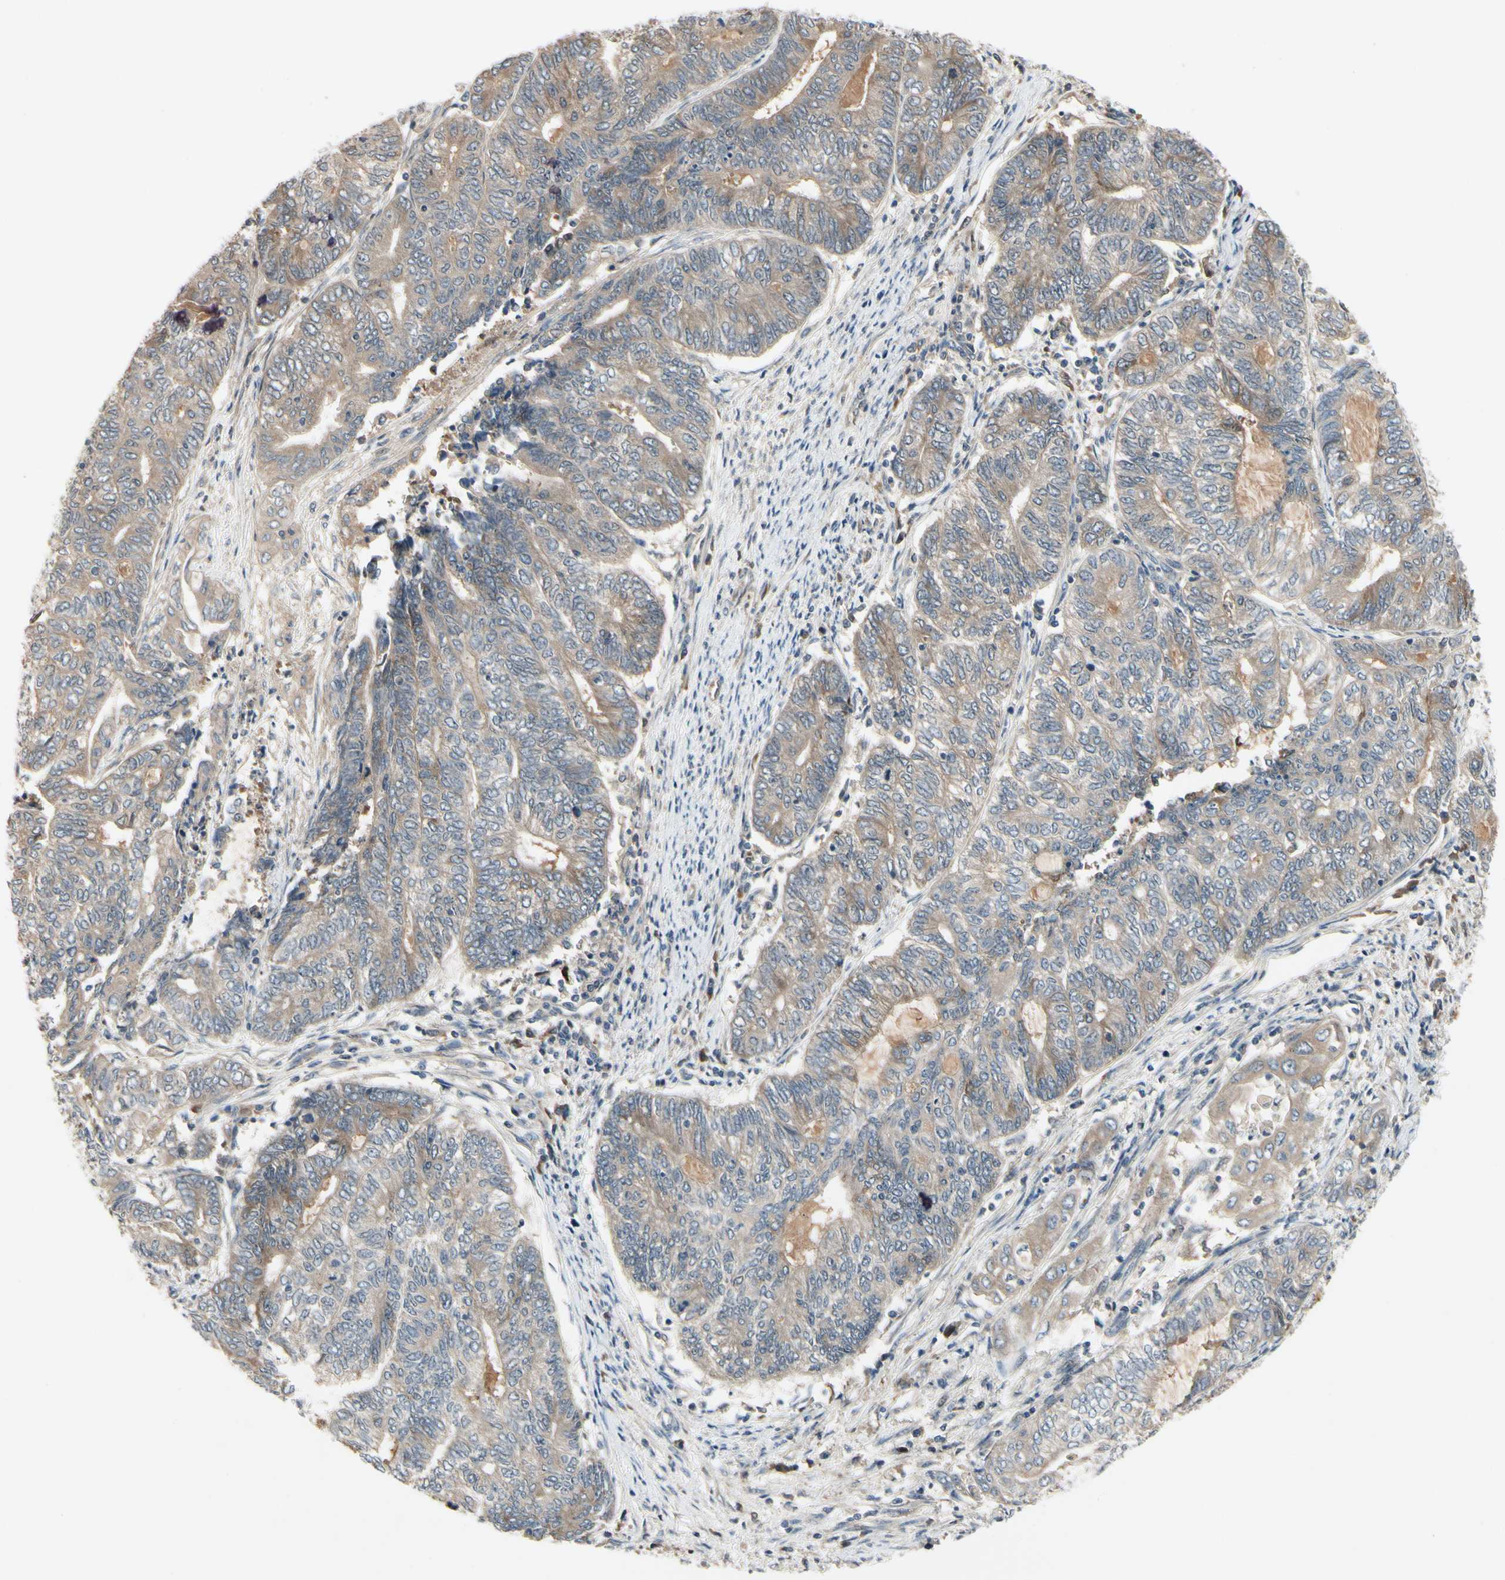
{"staining": {"intensity": "moderate", "quantity": ">75%", "location": "cytoplasmic/membranous"}, "tissue": "endometrial cancer", "cell_type": "Tumor cells", "image_type": "cancer", "snomed": [{"axis": "morphology", "description": "Adenocarcinoma, NOS"}, {"axis": "topography", "description": "Uterus"}, {"axis": "topography", "description": "Endometrium"}], "caption": "Endometrial cancer tissue displays moderate cytoplasmic/membranous staining in about >75% of tumor cells, visualized by immunohistochemistry. (DAB (3,3'-diaminobenzidine) IHC with brightfield microscopy, high magnification).", "gene": "RNF14", "patient": {"sex": "female", "age": 70}}